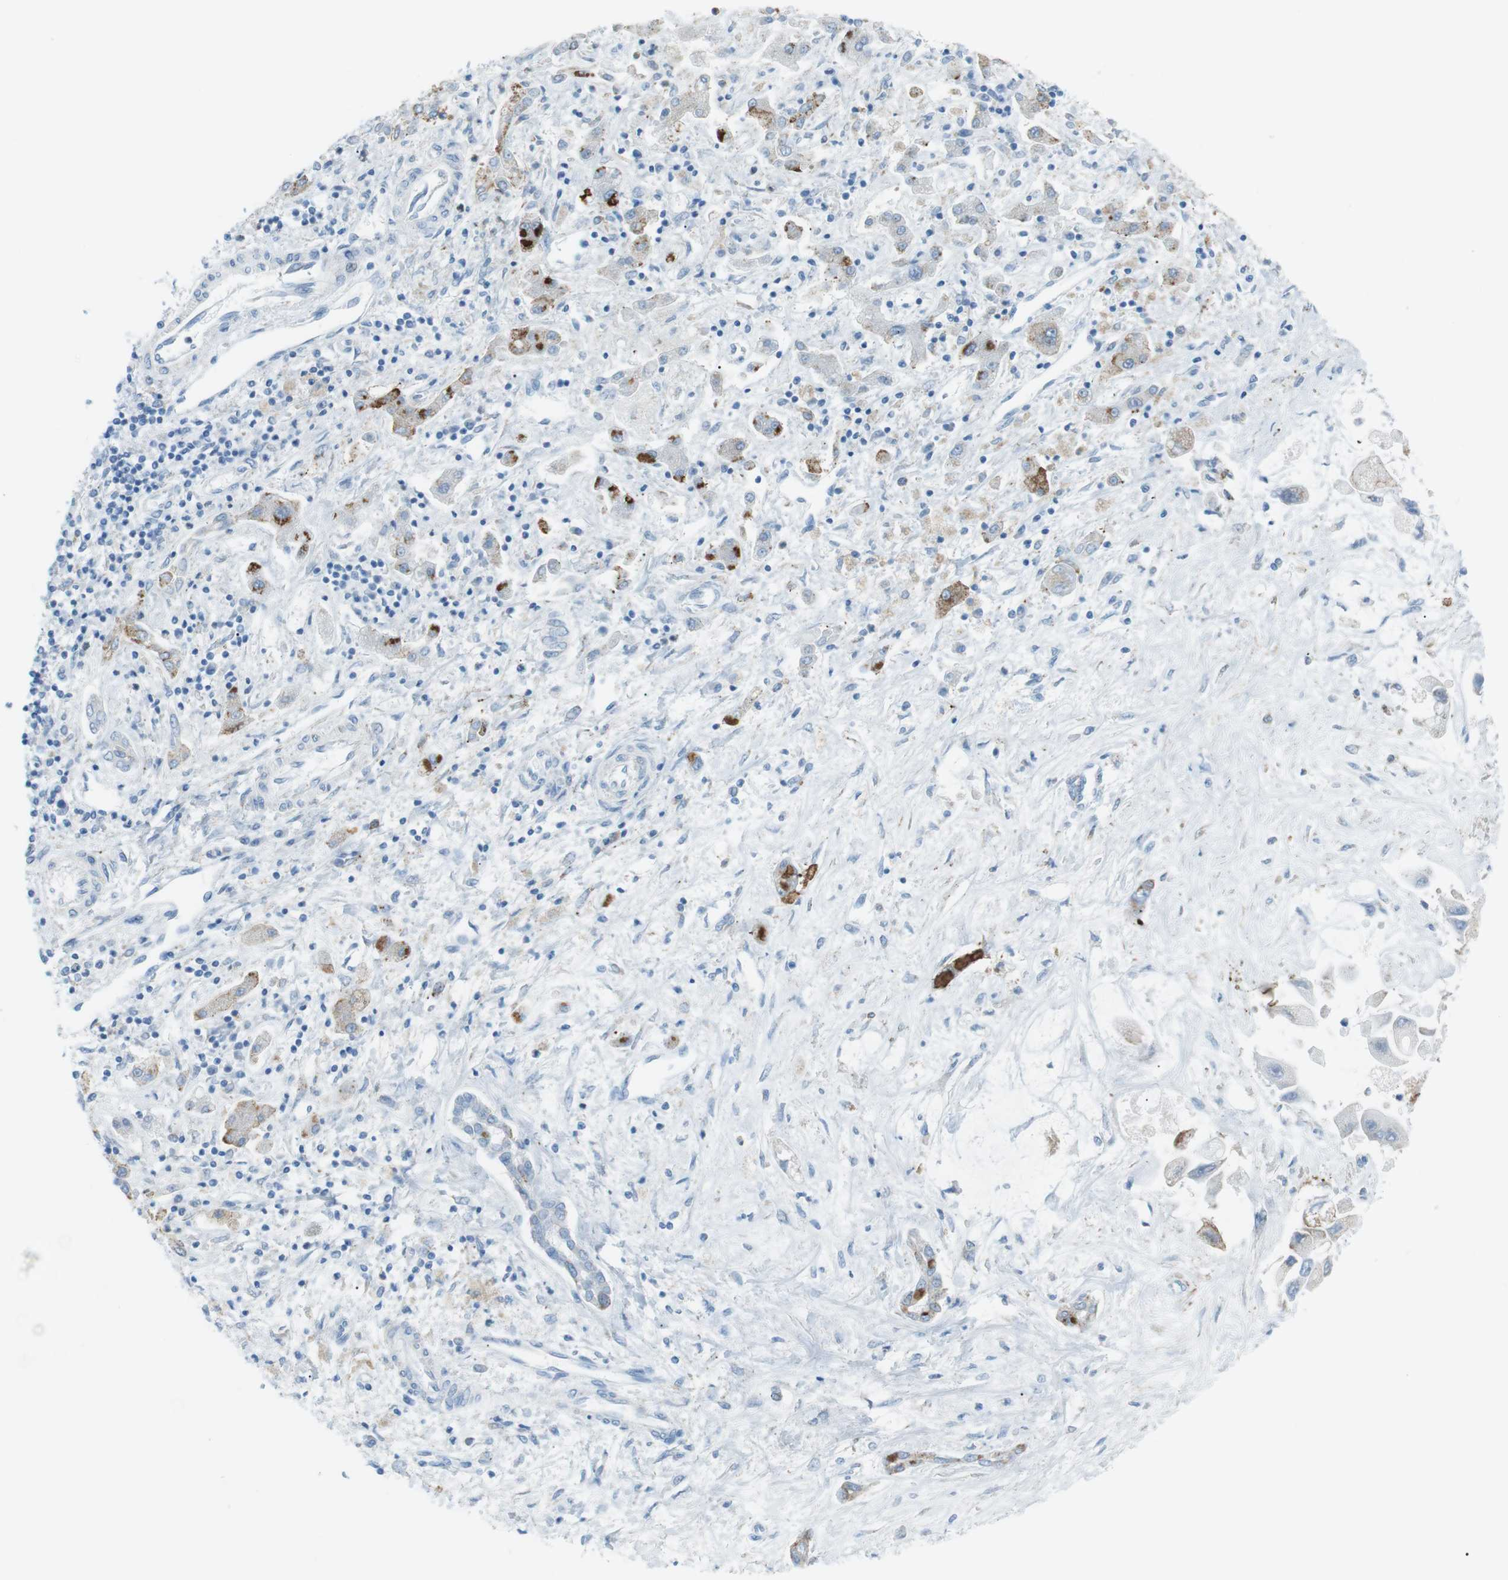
{"staining": {"intensity": "moderate", "quantity": "<25%", "location": "cytoplasmic/membranous"}, "tissue": "liver cancer", "cell_type": "Tumor cells", "image_type": "cancer", "snomed": [{"axis": "morphology", "description": "Cholangiocarcinoma"}, {"axis": "topography", "description": "Liver"}], "caption": "IHC of cholangiocarcinoma (liver) reveals low levels of moderate cytoplasmic/membranous staining in approximately <25% of tumor cells.", "gene": "VAMP1", "patient": {"sex": "male", "age": 50}}